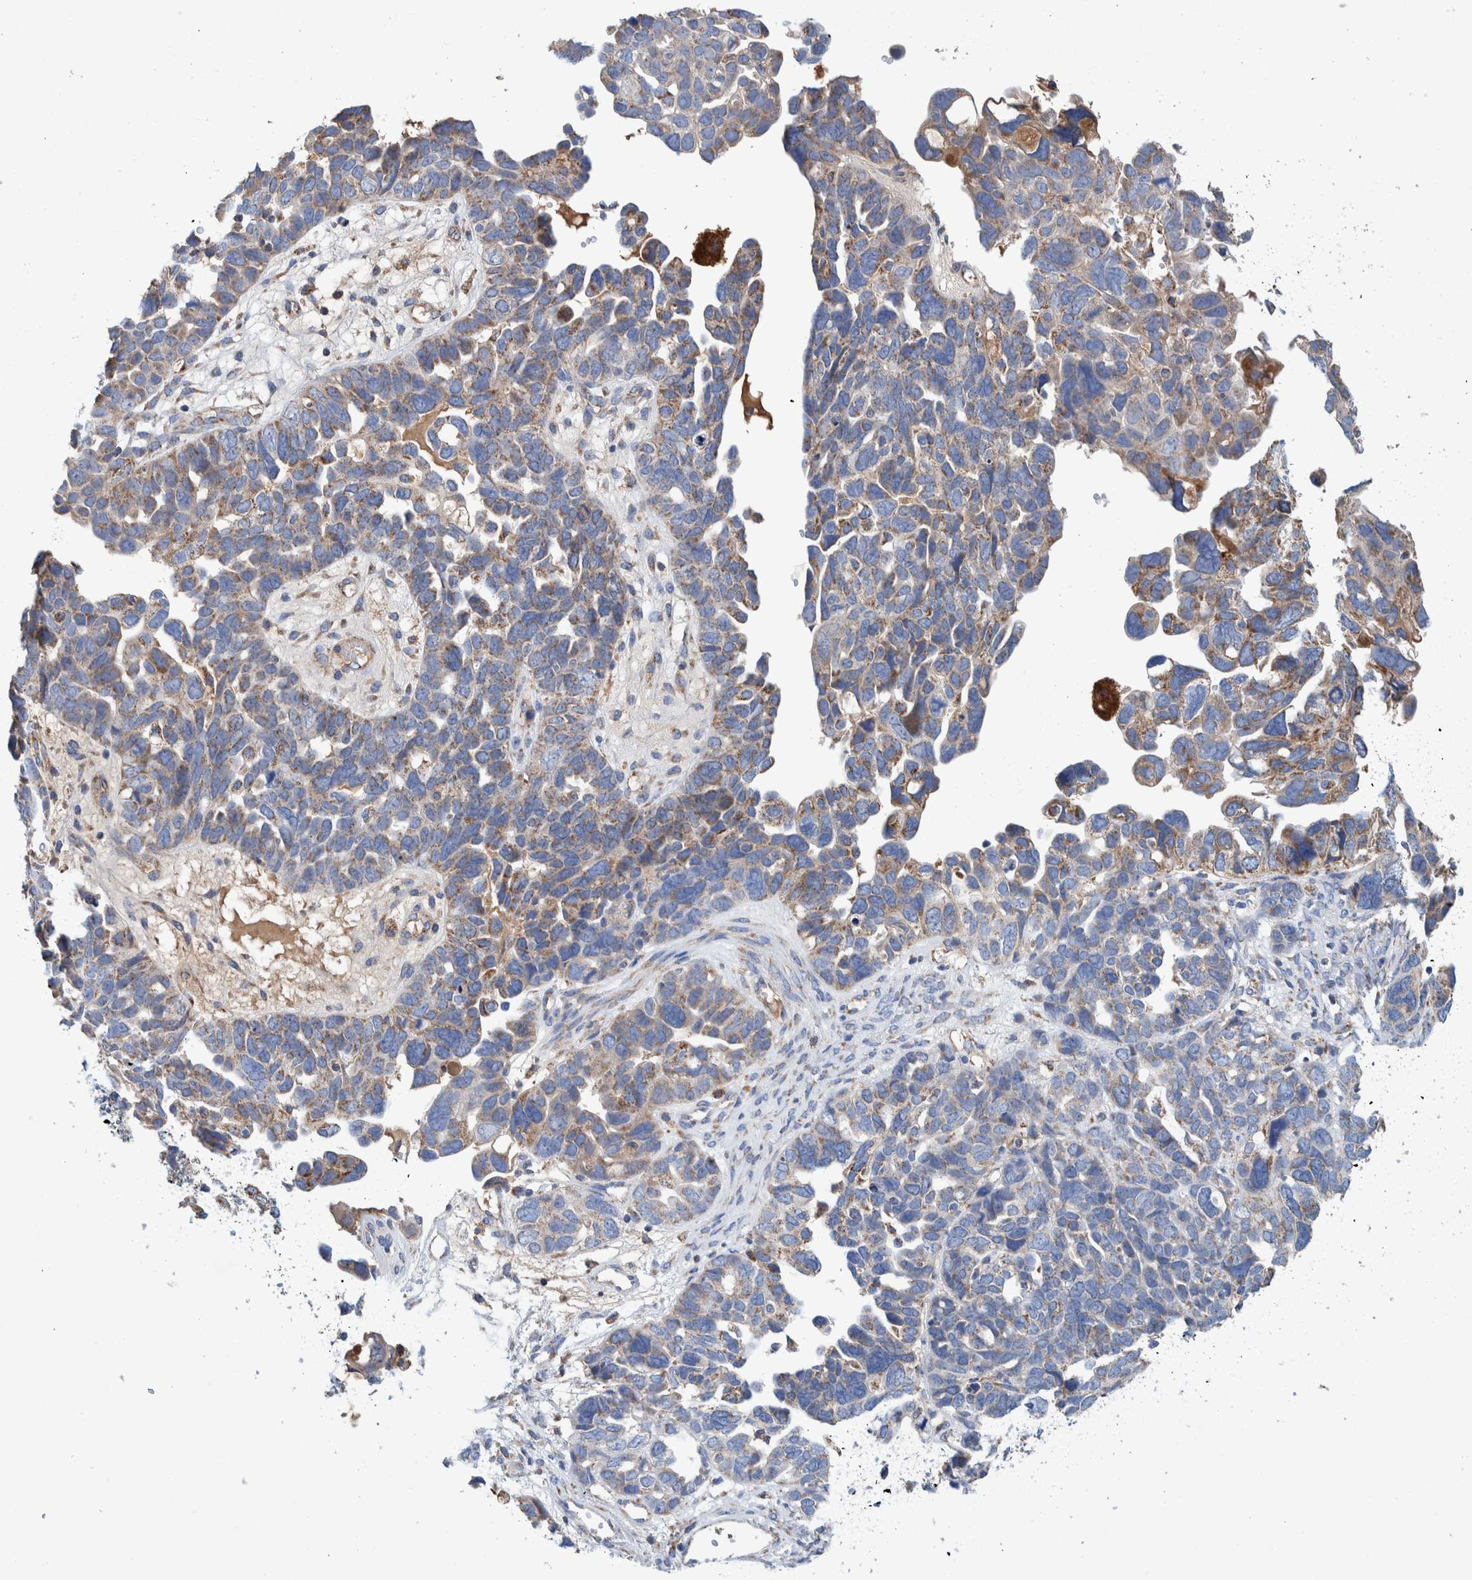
{"staining": {"intensity": "moderate", "quantity": ">75%", "location": "cytoplasmic/membranous"}, "tissue": "ovarian cancer", "cell_type": "Tumor cells", "image_type": "cancer", "snomed": [{"axis": "morphology", "description": "Cystadenocarcinoma, mucinous, NOS"}, {"axis": "topography", "description": "Ovary"}], "caption": "Tumor cells show medium levels of moderate cytoplasmic/membranous positivity in about >75% of cells in ovarian mucinous cystadenocarcinoma.", "gene": "DECR1", "patient": {"sex": "female", "age": 61}}